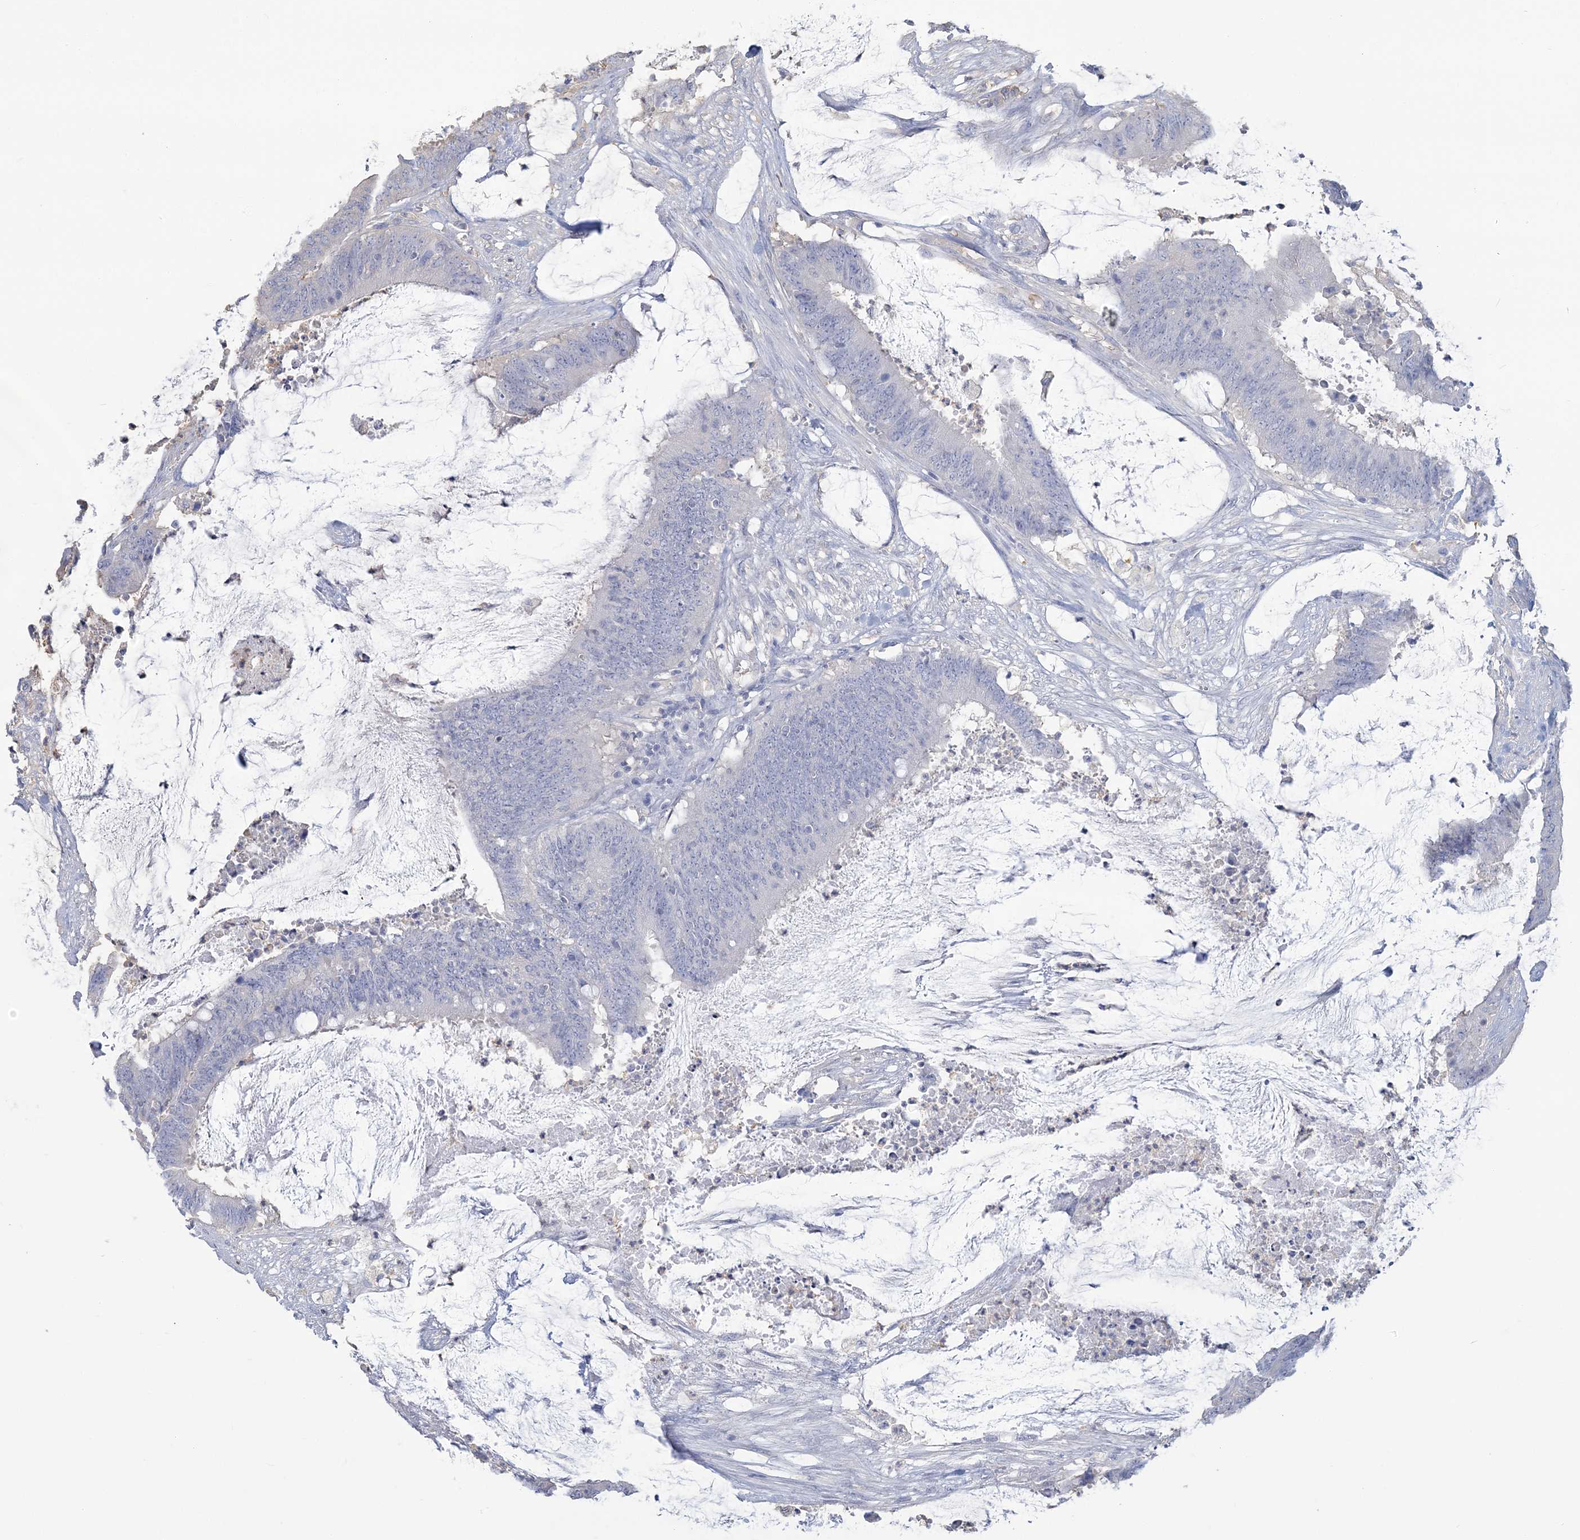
{"staining": {"intensity": "negative", "quantity": "none", "location": "none"}, "tissue": "colorectal cancer", "cell_type": "Tumor cells", "image_type": "cancer", "snomed": [{"axis": "morphology", "description": "Adenocarcinoma, NOS"}, {"axis": "topography", "description": "Rectum"}], "caption": "DAB (3,3'-diaminobenzidine) immunohistochemical staining of colorectal adenocarcinoma demonstrates no significant staining in tumor cells.", "gene": "ANKS1A", "patient": {"sex": "female", "age": 66}}